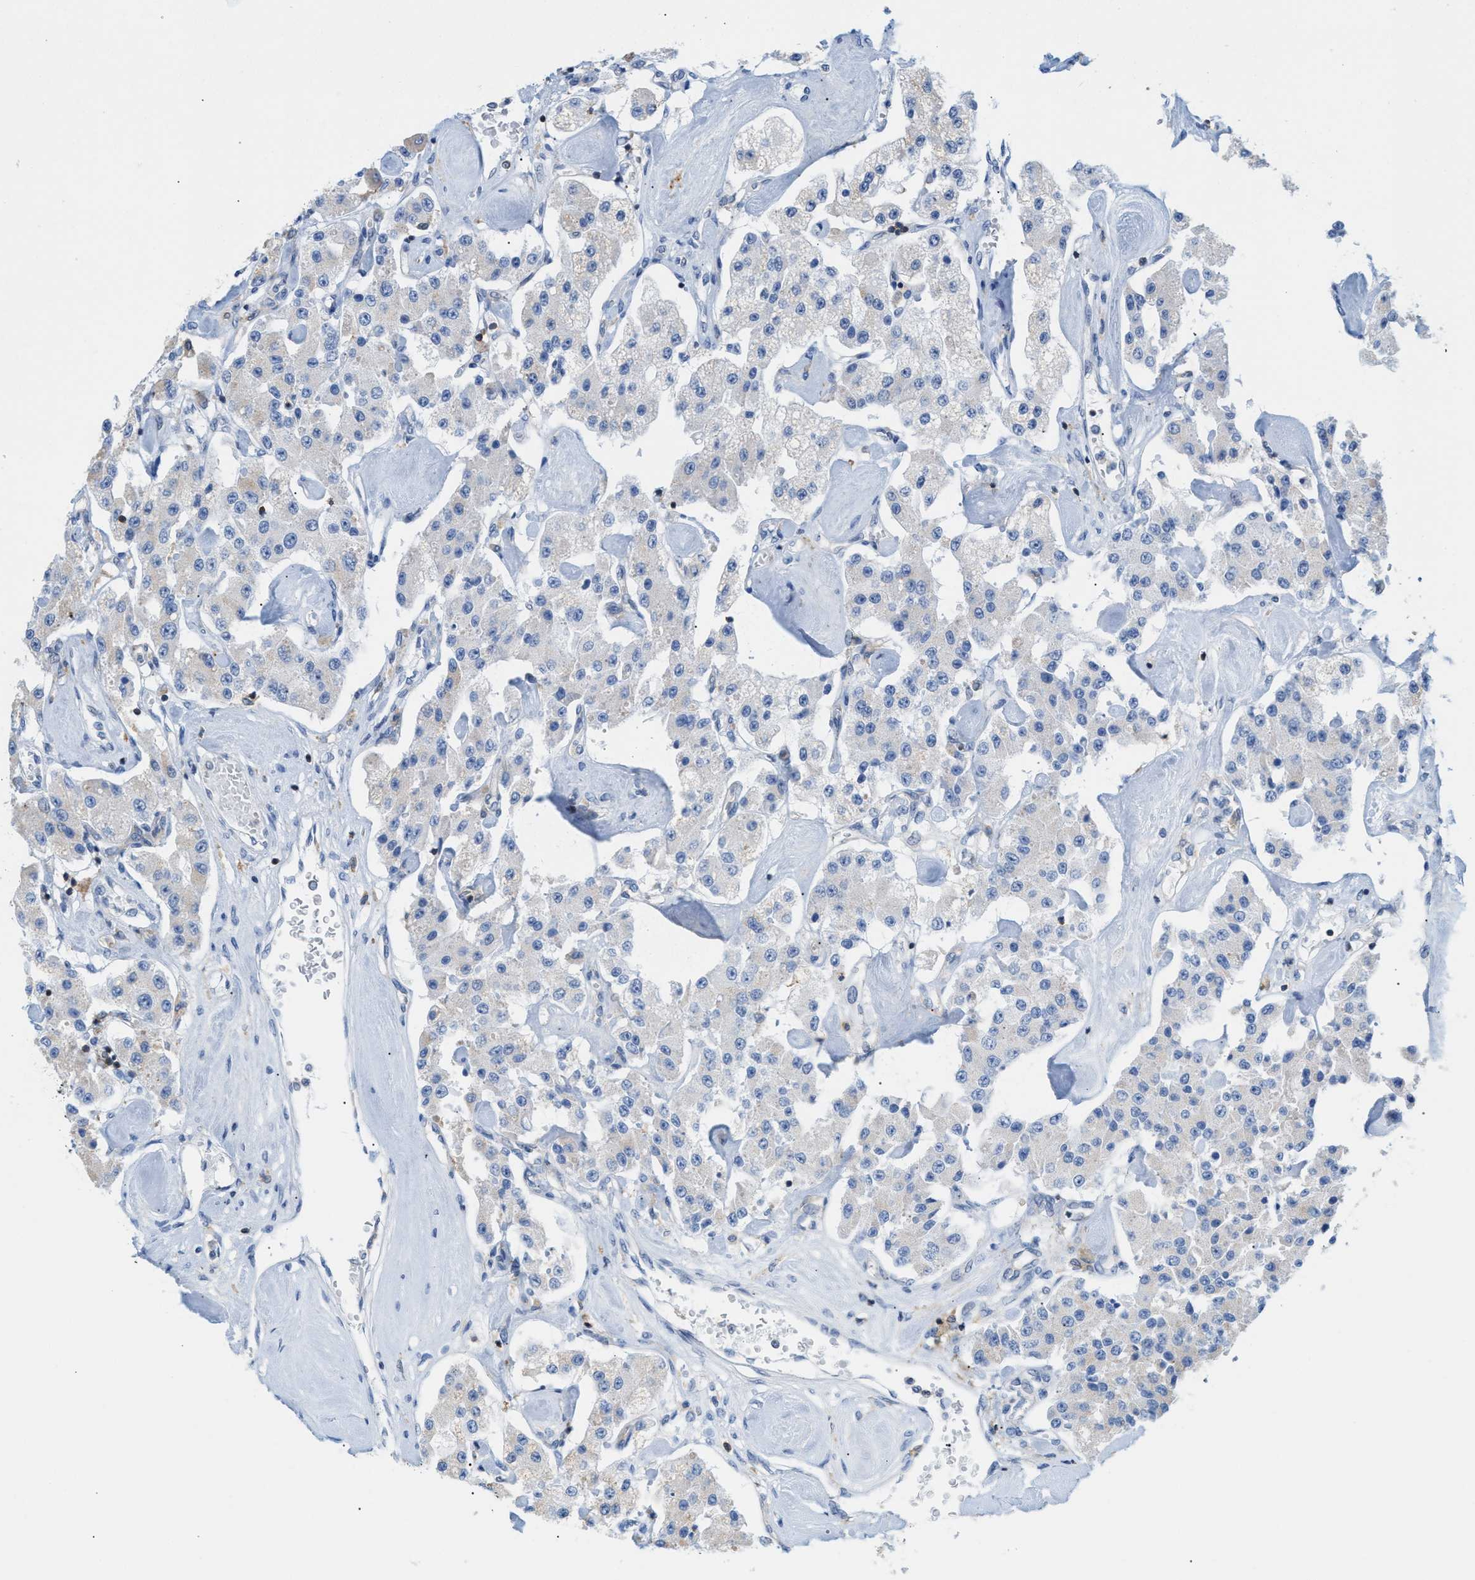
{"staining": {"intensity": "negative", "quantity": "none", "location": "none"}, "tissue": "carcinoid", "cell_type": "Tumor cells", "image_type": "cancer", "snomed": [{"axis": "morphology", "description": "Carcinoid, malignant, NOS"}, {"axis": "topography", "description": "Pancreas"}], "caption": "High power microscopy micrograph of an immunohistochemistry image of malignant carcinoid, revealing no significant positivity in tumor cells.", "gene": "IL16", "patient": {"sex": "male", "age": 41}}